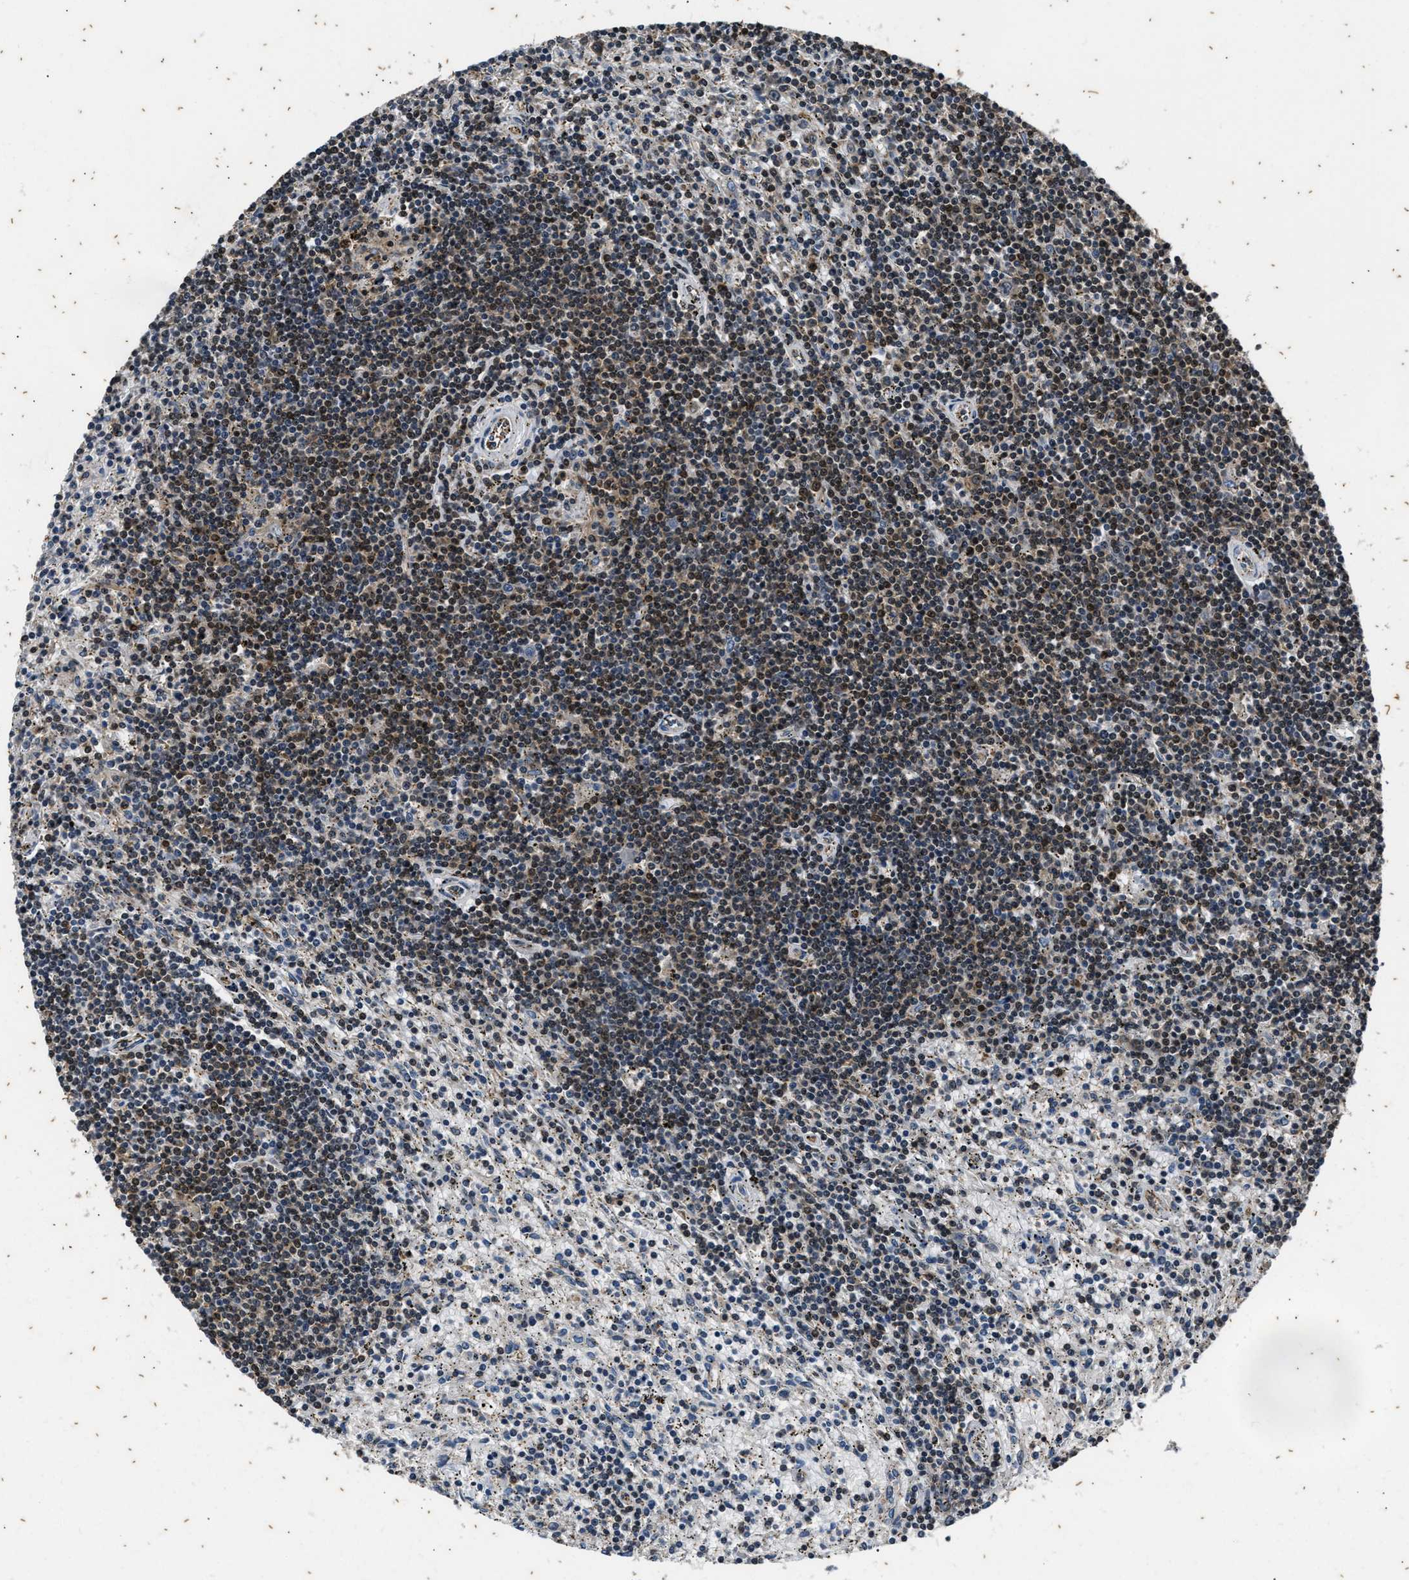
{"staining": {"intensity": "weak", "quantity": "25%-75%", "location": "nuclear"}, "tissue": "lymphoma", "cell_type": "Tumor cells", "image_type": "cancer", "snomed": [{"axis": "morphology", "description": "Malignant lymphoma, non-Hodgkin's type, Low grade"}, {"axis": "topography", "description": "Spleen"}], "caption": "Low-grade malignant lymphoma, non-Hodgkin's type tissue exhibits weak nuclear positivity in about 25%-75% of tumor cells", "gene": "PTPN7", "patient": {"sex": "male", "age": 76}}